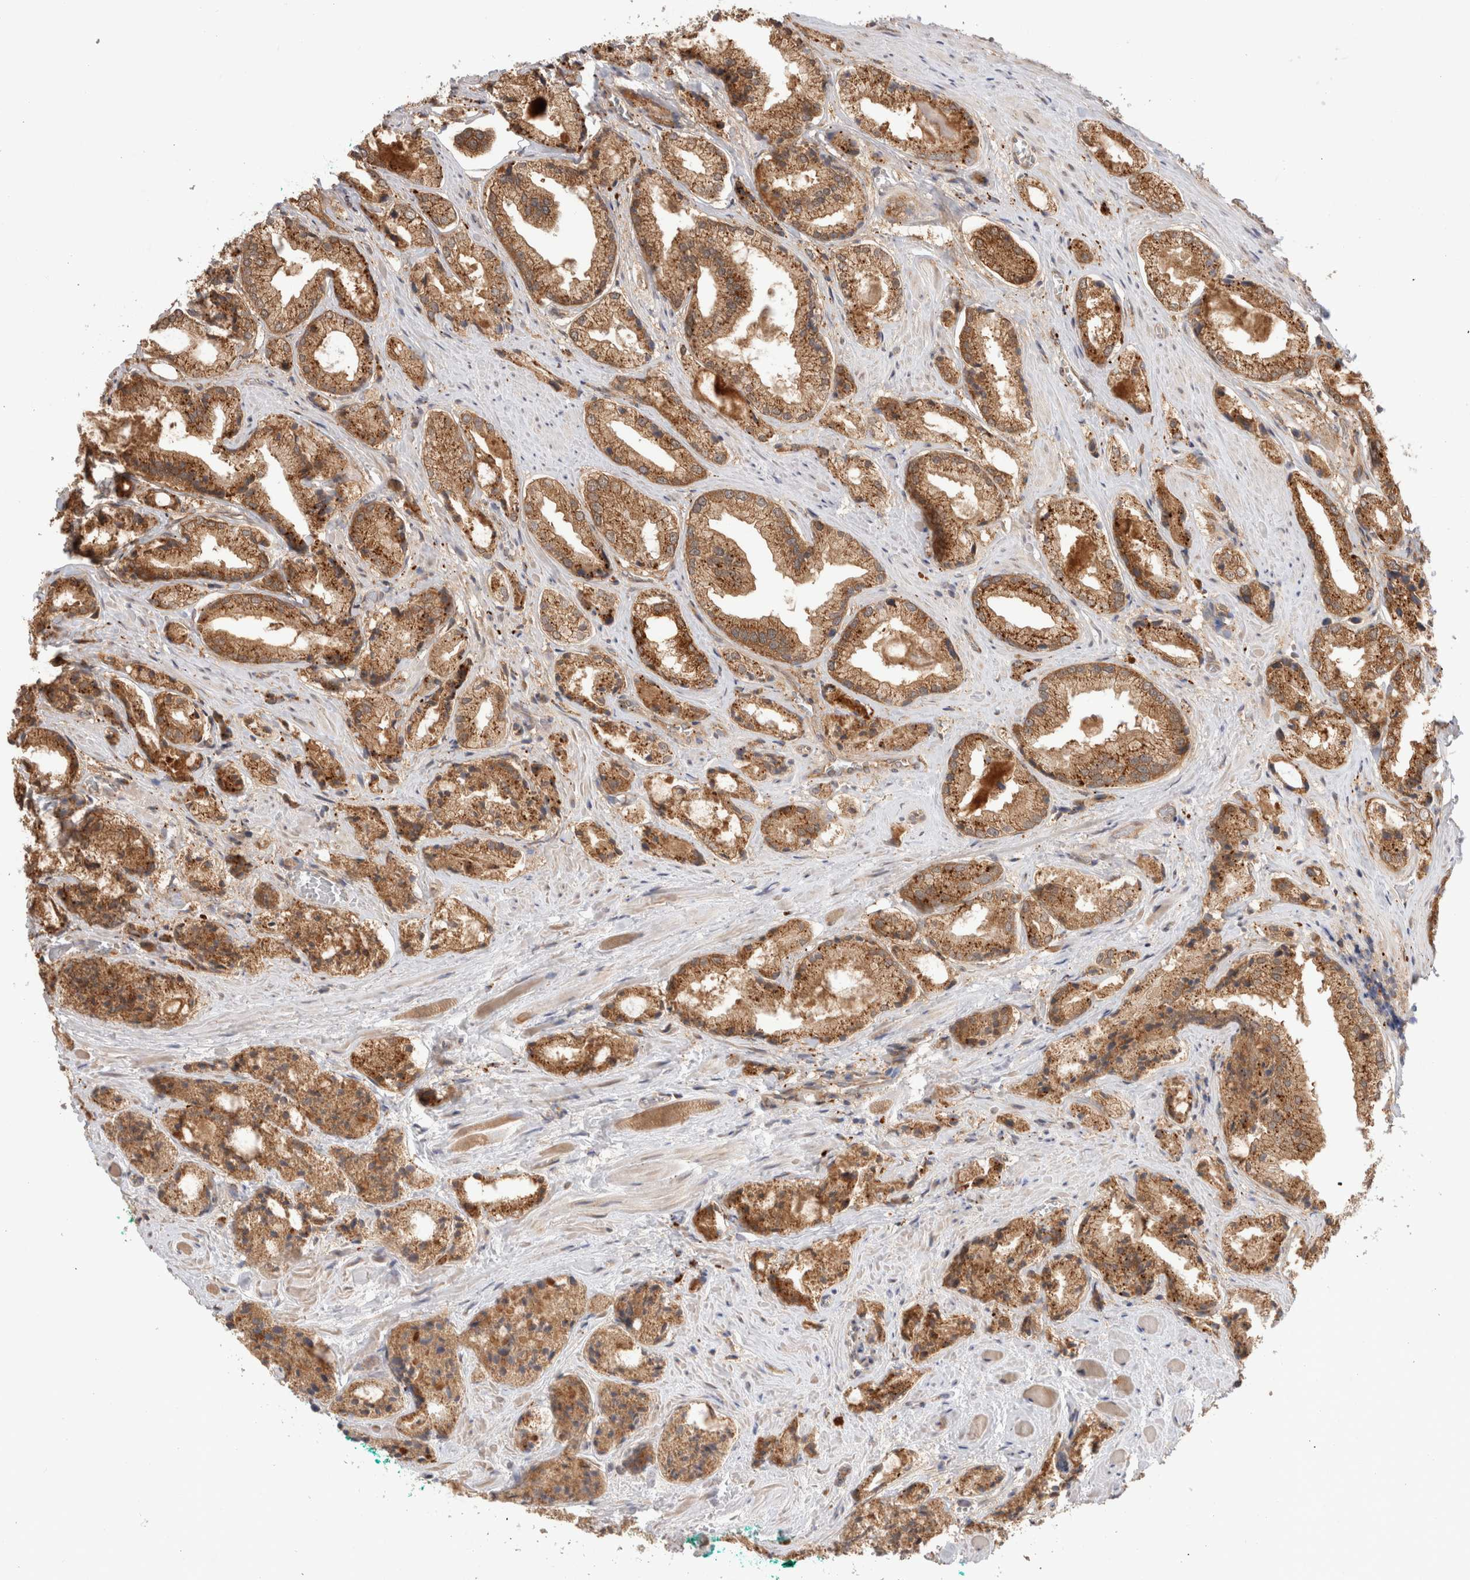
{"staining": {"intensity": "moderate", "quantity": ">75%", "location": "cytoplasmic/membranous"}, "tissue": "prostate cancer", "cell_type": "Tumor cells", "image_type": "cancer", "snomed": [{"axis": "morphology", "description": "Adenocarcinoma, Low grade"}, {"axis": "topography", "description": "Prostate"}], "caption": "An immunohistochemistry micrograph of tumor tissue is shown. Protein staining in brown highlights moderate cytoplasmic/membranous positivity in prostate low-grade adenocarcinoma within tumor cells. Using DAB (3,3'-diaminobenzidine) (brown) and hematoxylin (blue) stains, captured at high magnification using brightfield microscopy.", "gene": "ACTL9", "patient": {"sex": "male", "age": 62}}